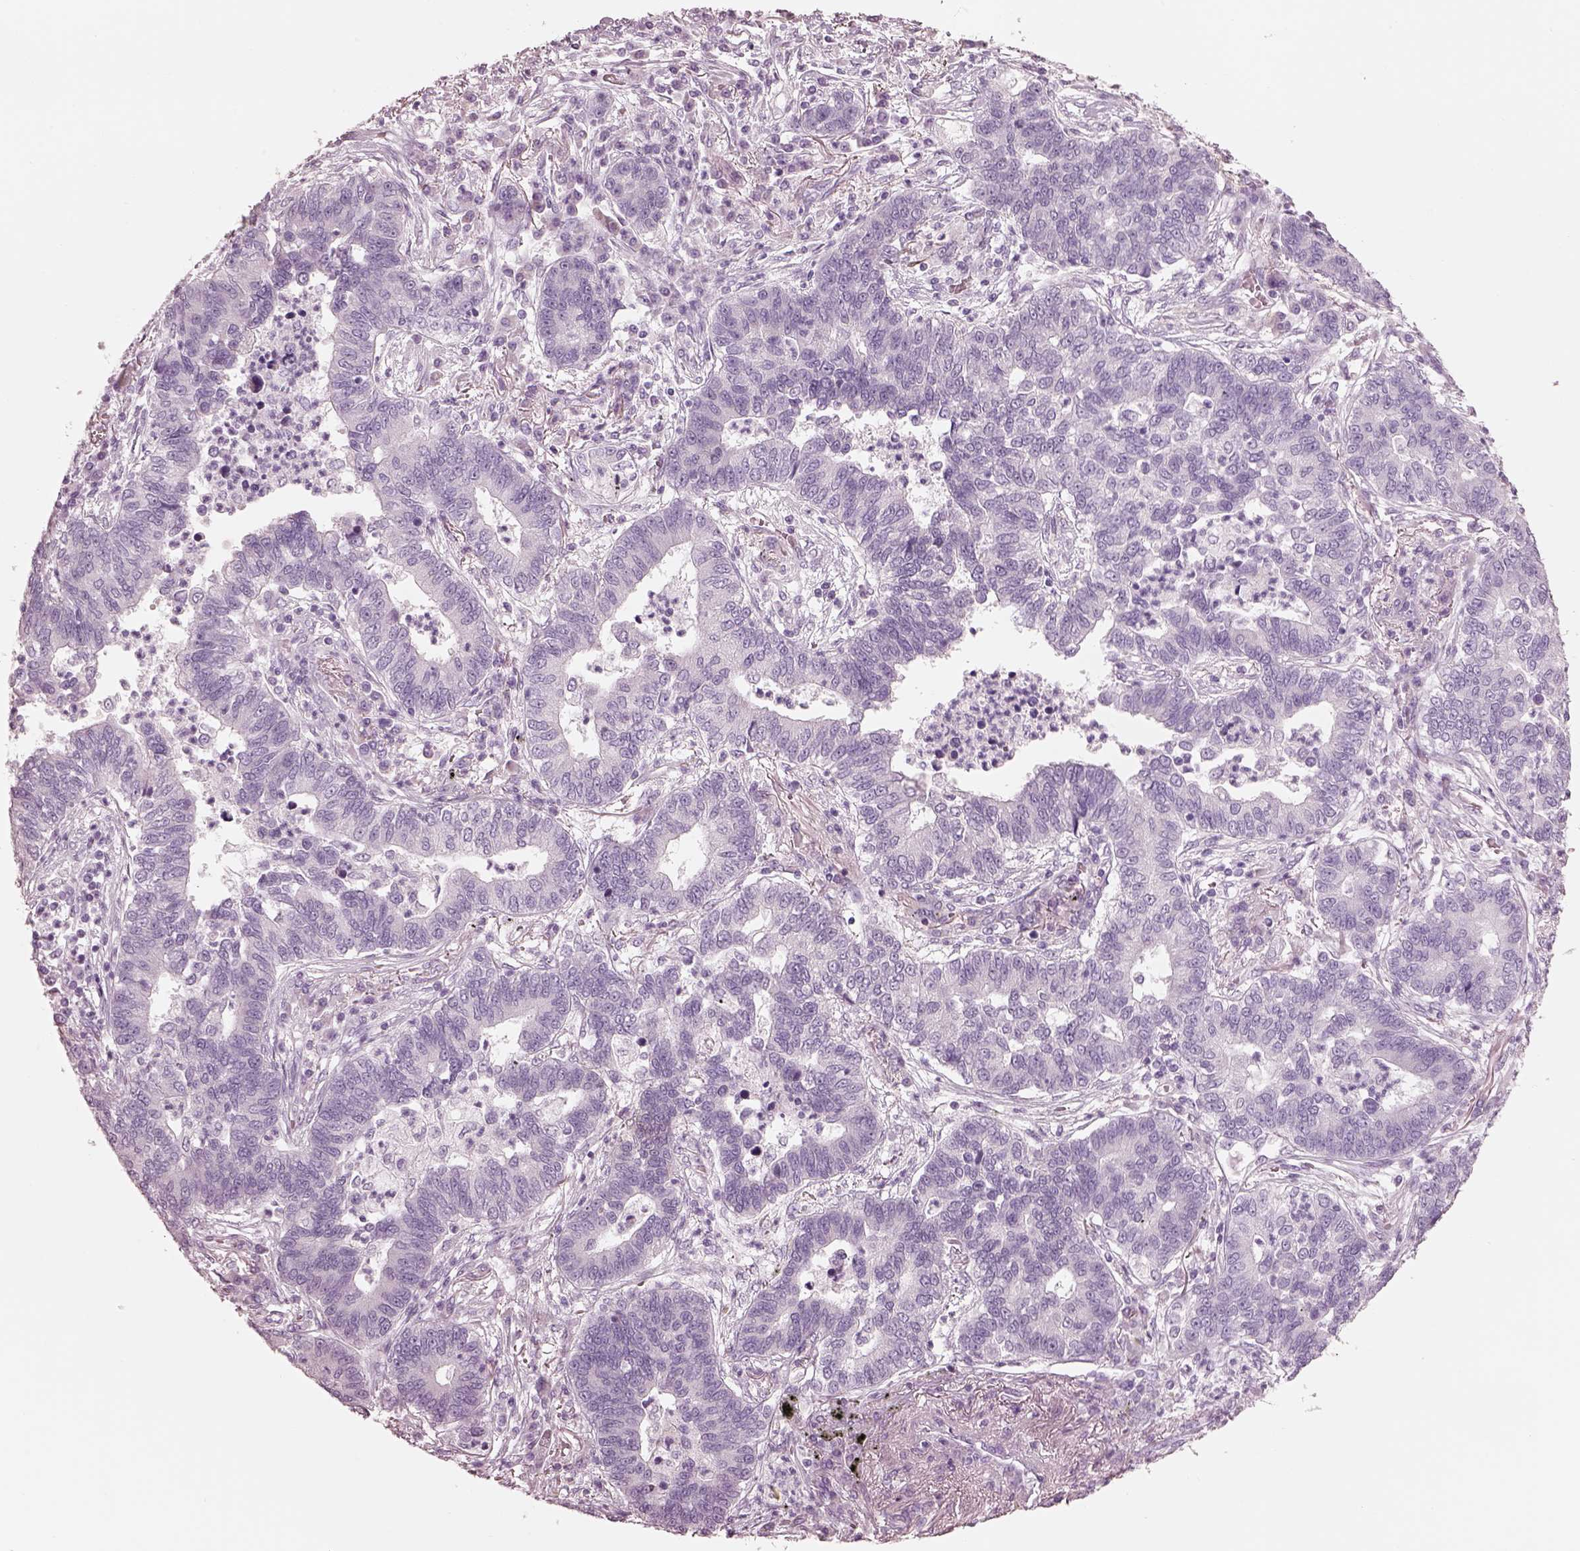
{"staining": {"intensity": "negative", "quantity": "none", "location": "none"}, "tissue": "lung cancer", "cell_type": "Tumor cells", "image_type": "cancer", "snomed": [{"axis": "morphology", "description": "Adenocarcinoma, NOS"}, {"axis": "topography", "description": "Lung"}], "caption": "The photomicrograph reveals no significant positivity in tumor cells of lung adenocarcinoma.", "gene": "KRTAP24-1", "patient": {"sex": "female", "age": 57}}